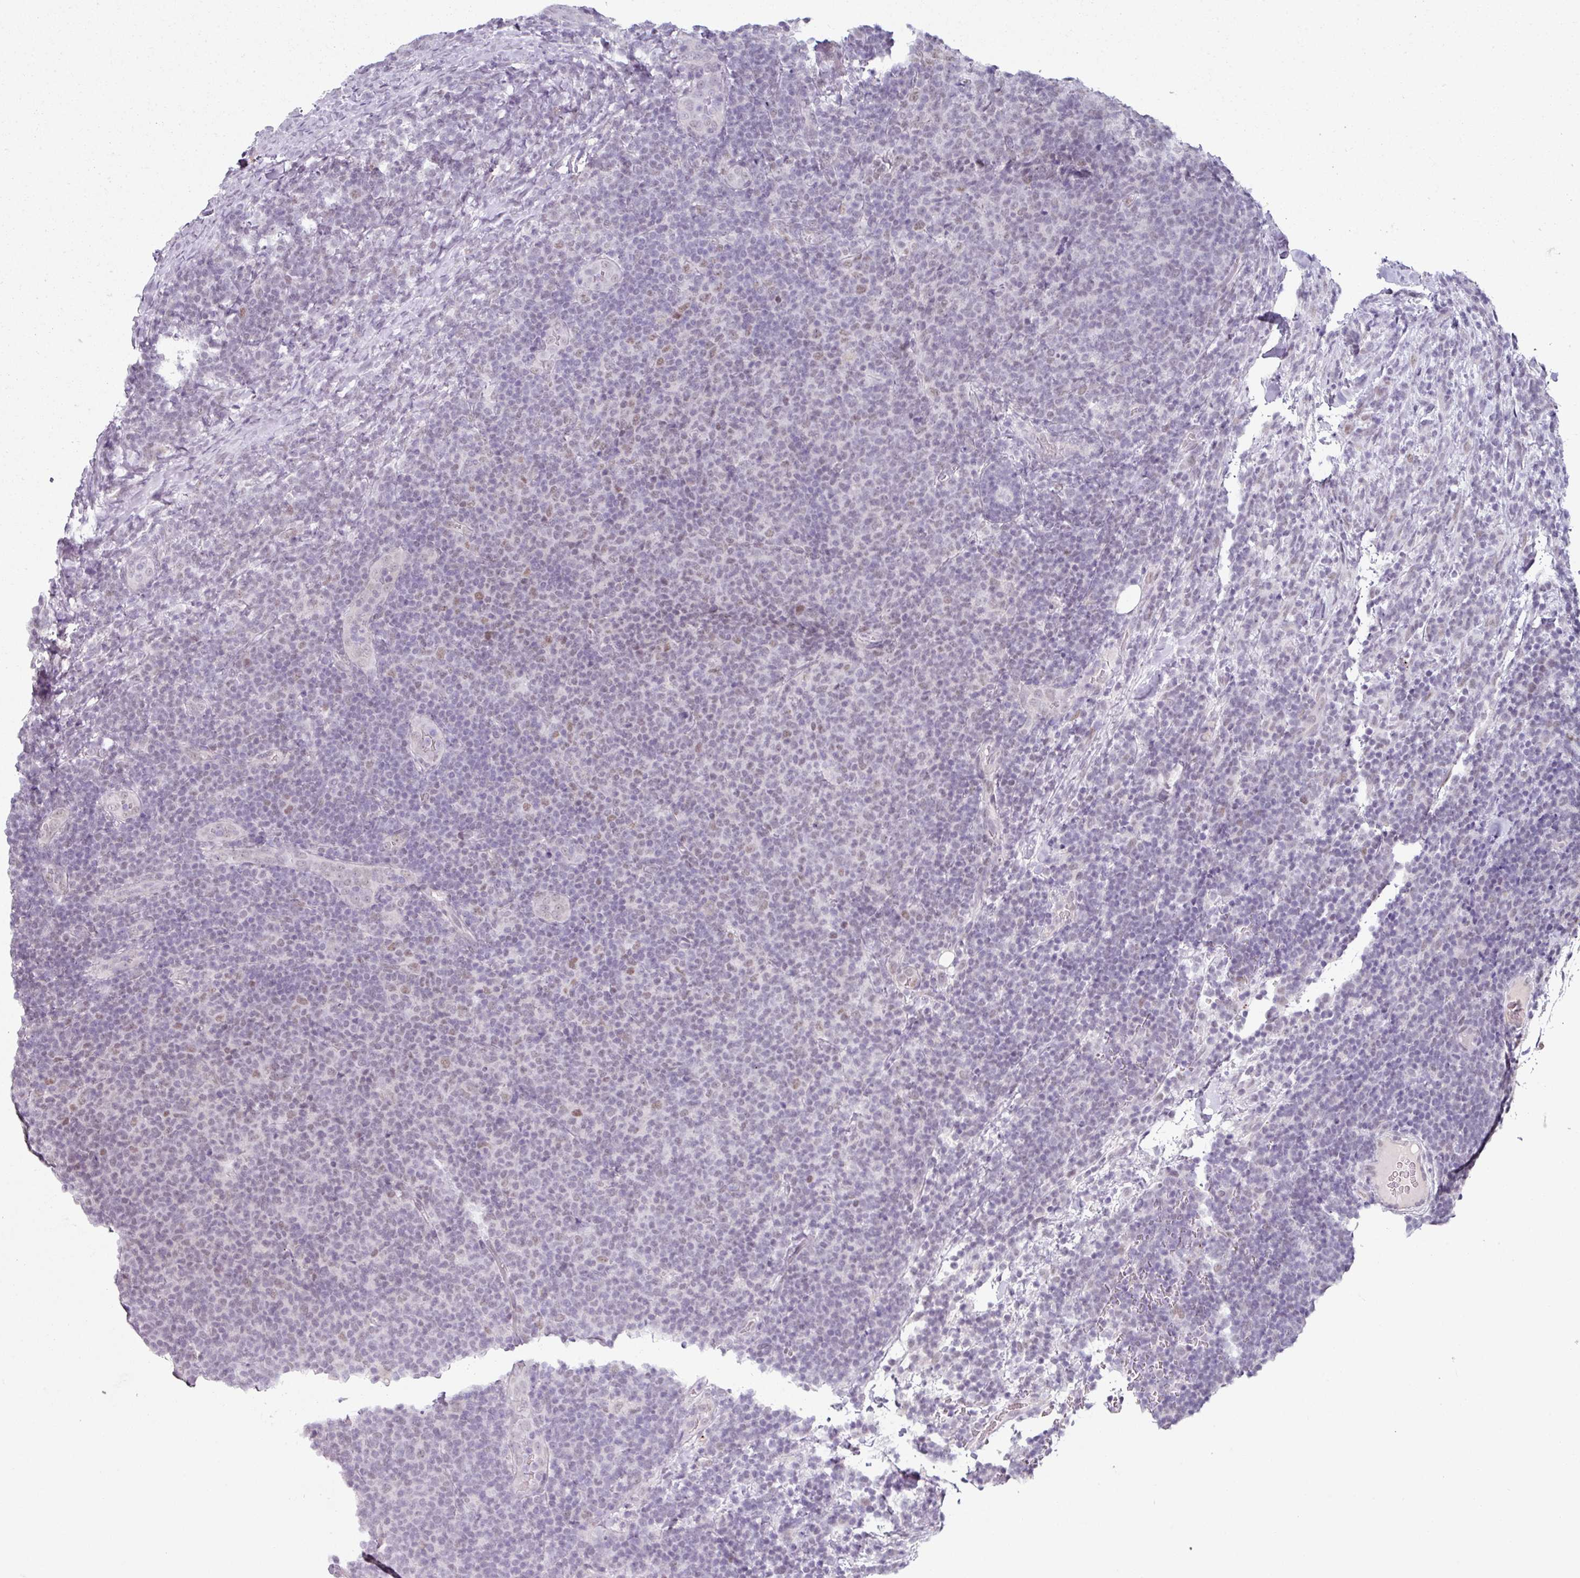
{"staining": {"intensity": "negative", "quantity": "none", "location": "none"}, "tissue": "lymphoma", "cell_type": "Tumor cells", "image_type": "cancer", "snomed": [{"axis": "morphology", "description": "Malignant lymphoma, non-Hodgkin's type, Low grade"}, {"axis": "topography", "description": "Lymph node"}], "caption": "This is an IHC micrograph of malignant lymphoma, non-Hodgkin's type (low-grade). There is no expression in tumor cells.", "gene": "ELK1", "patient": {"sex": "male", "age": 66}}